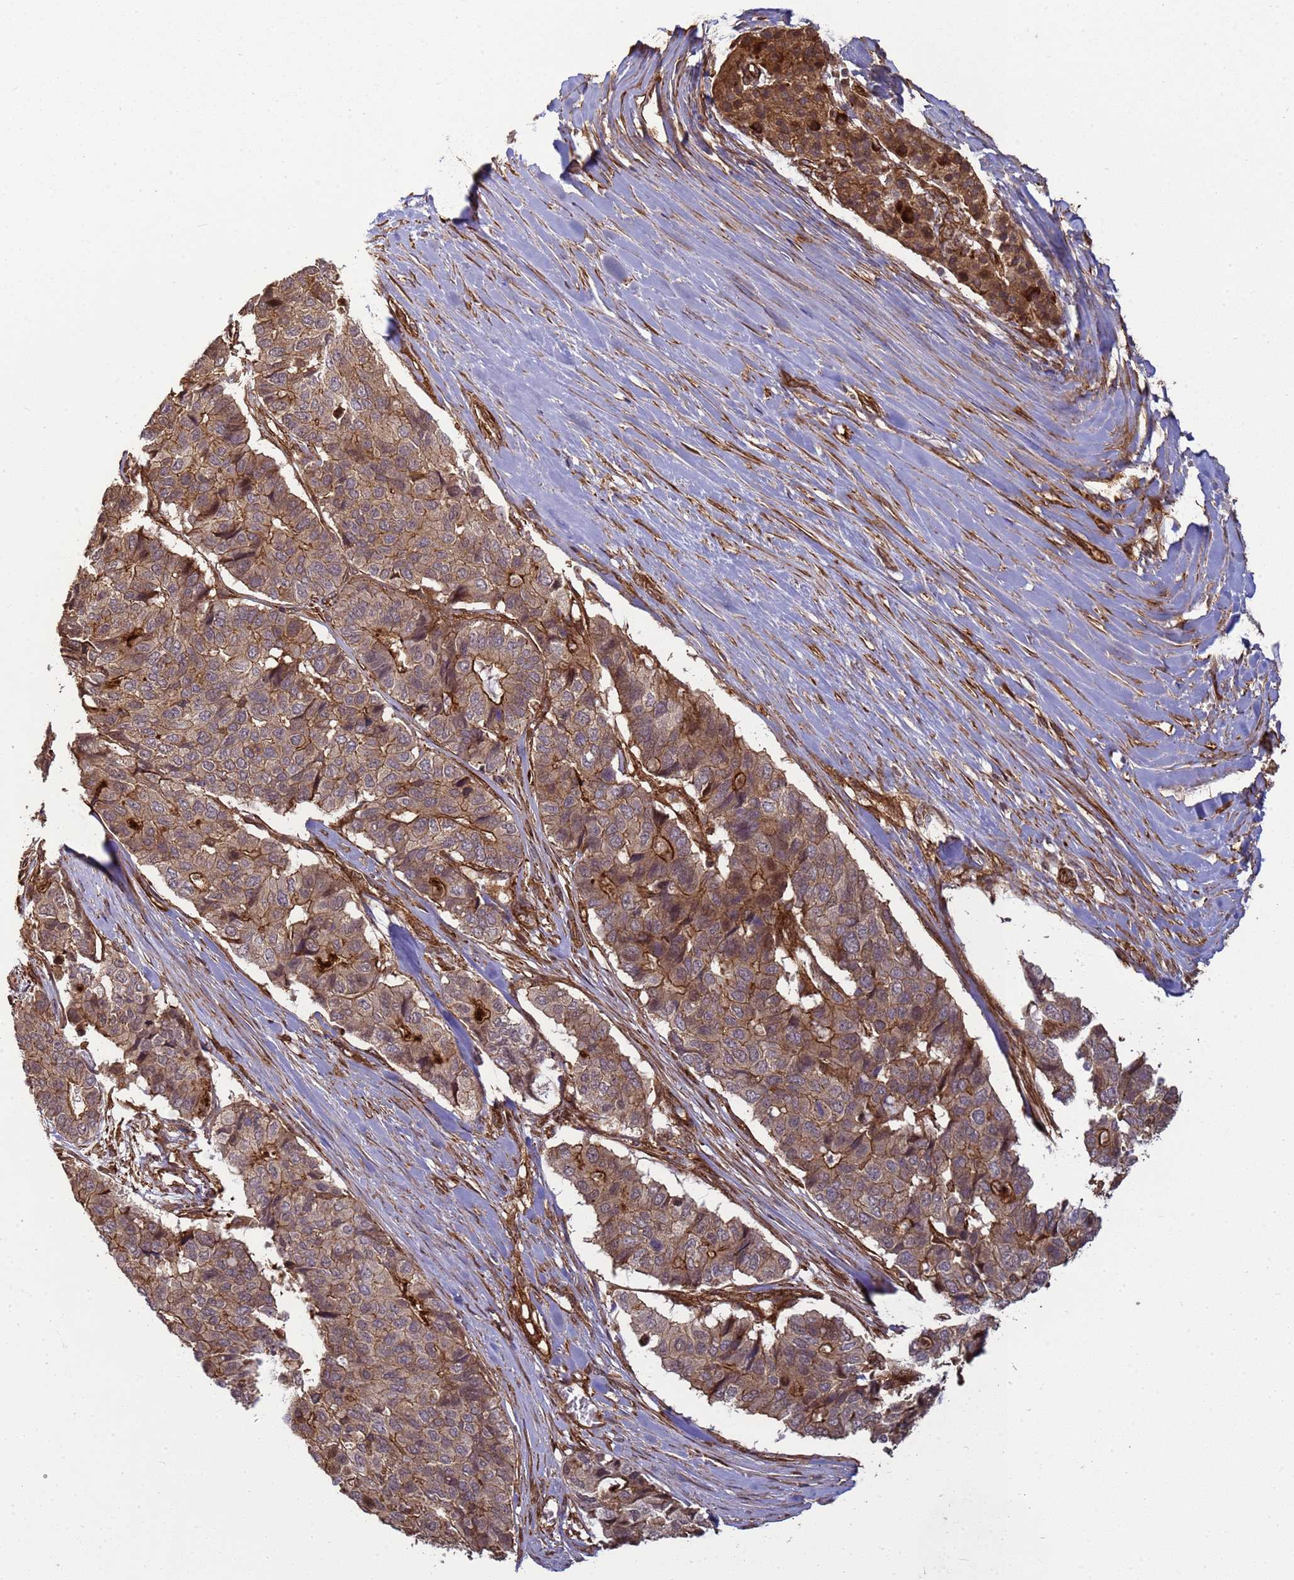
{"staining": {"intensity": "moderate", "quantity": ">75%", "location": "cytoplasmic/membranous"}, "tissue": "pancreatic cancer", "cell_type": "Tumor cells", "image_type": "cancer", "snomed": [{"axis": "morphology", "description": "Adenocarcinoma, NOS"}, {"axis": "topography", "description": "Pancreas"}], "caption": "This image exhibits IHC staining of human adenocarcinoma (pancreatic), with medium moderate cytoplasmic/membranous staining in approximately >75% of tumor cells.", "gene": "CNOT1", "patient": {"sex": "male", "age": 50}}